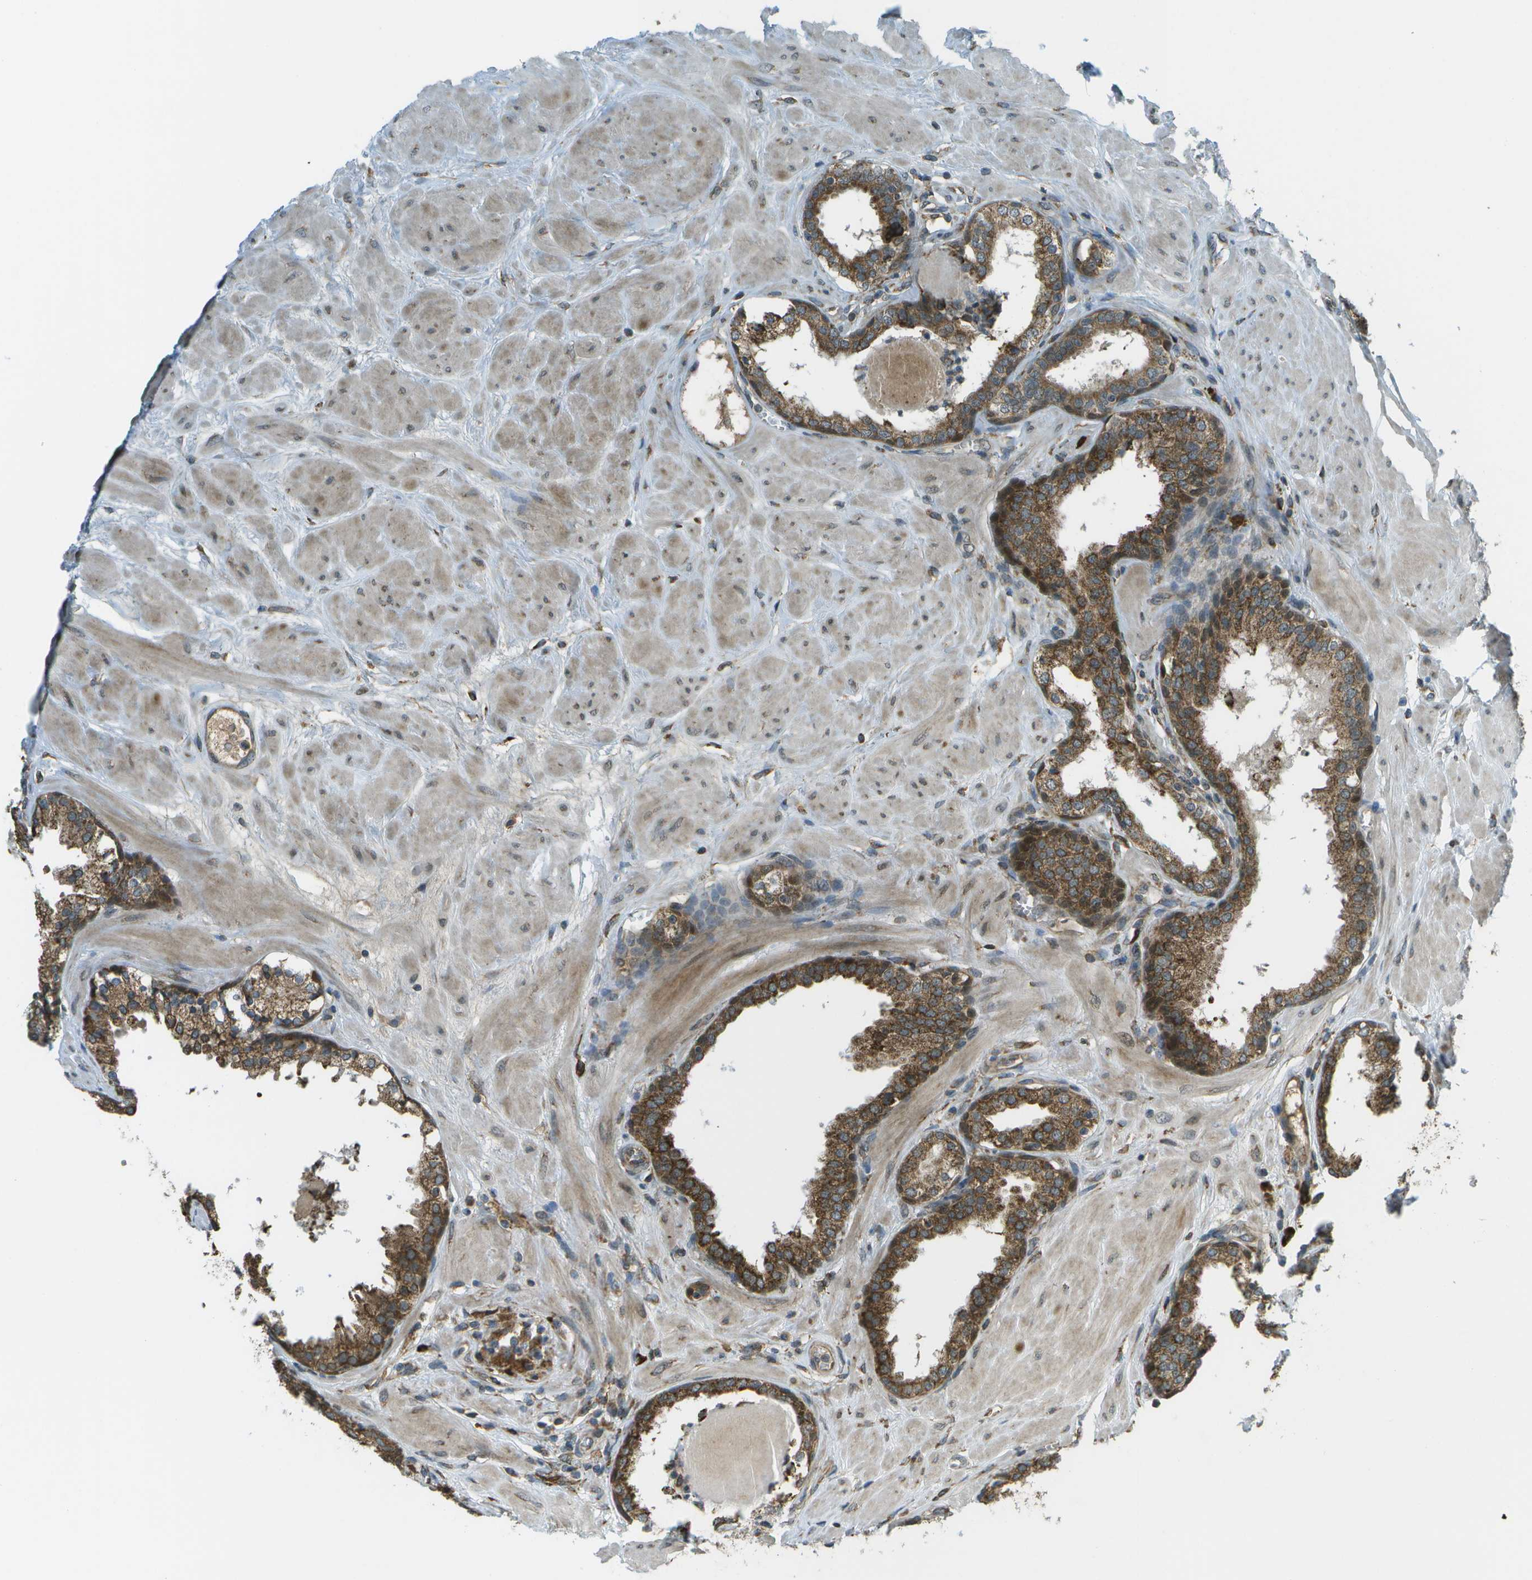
{"staining": {"intensity": "strong", "quantity": ">75%", "location": "cytoplasmic/membranous"}, "tissue": "prostate", "cell_type": "Glandular cells", "image_type": "normal", "snomed": [{"axis": "morphology", "description": "Normal tissue, NOS"}, {"axis": "topography", "description": "Prostate"}], "caption": "Unremarkable prostate was stained to show a protein in brown. There is high levels of strong cytoplasmic/membranous staining in approximately >75% of glandular cells. The protein of interest is stained brown, and the nuclei are stained in blue (DAB (3,3'-diaminobenzidine) IHC with brightfield microscopy, high magnification).", "gene": "USP30", "patient": {"sex": "male", "age": 51}}